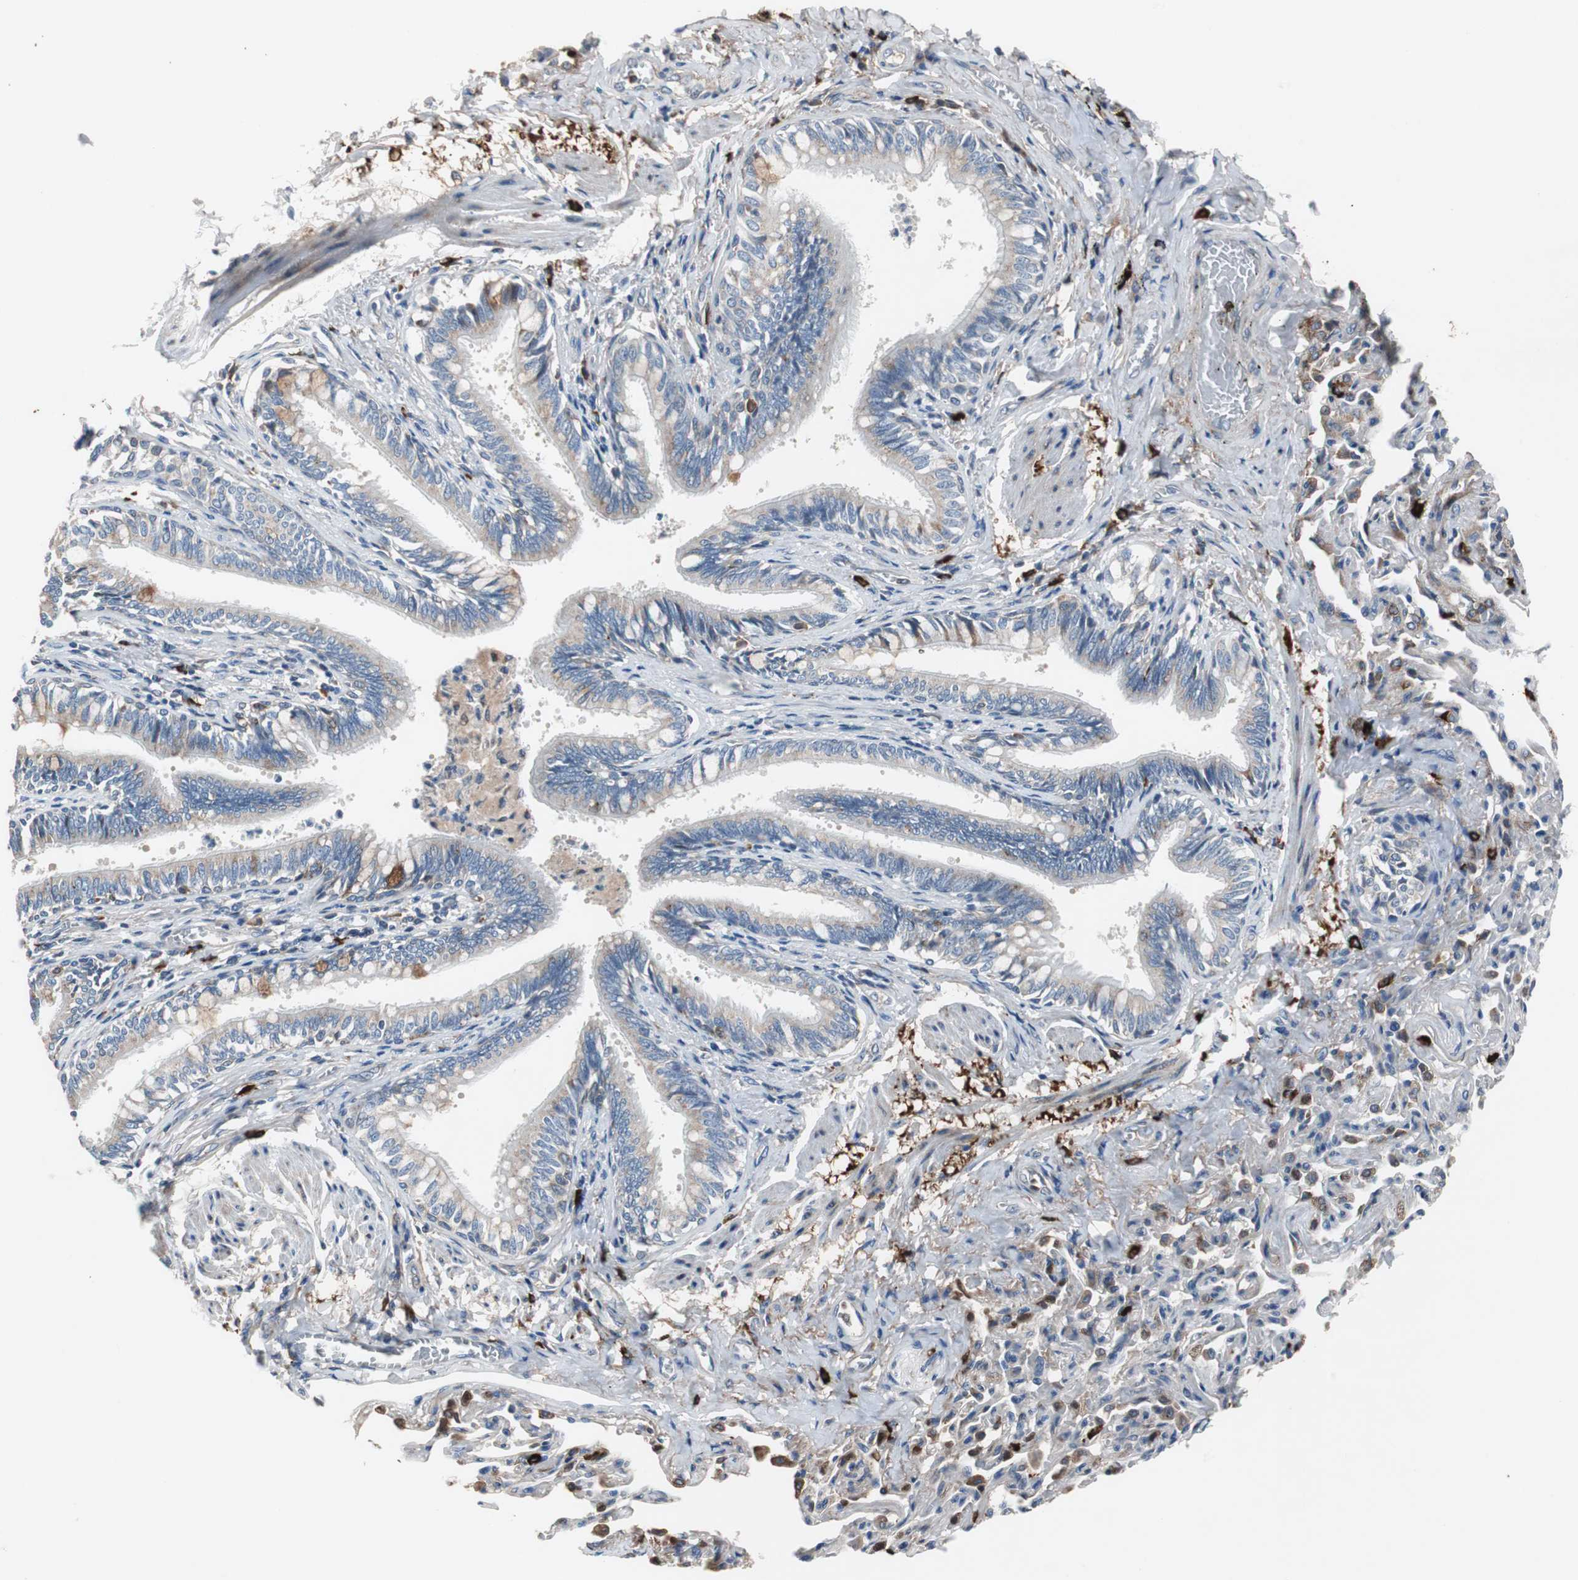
{"staining": {"intensity": "weak", "quantity": "<25%", "location": "cytoplasmic/membranous"}, "tissue": "bronchus", "cell_type": "Respiratory epithelial cells", "image_type": "normal", "snomed": [{"axis": "morphology", "description": "Normal tissue, NOS"}, {"axis": "topography", "description": "Lung"}], "caption": "DAB immunohistochemical staining of benign bronchus shows no significant staining in respiratory epithelial cells. The staining is performed using DAB brown chromogen with nuclei counter-stained in using hematoxylin.", "gene": "SORT1", "patient": {"sex": "male", "age": 64}}